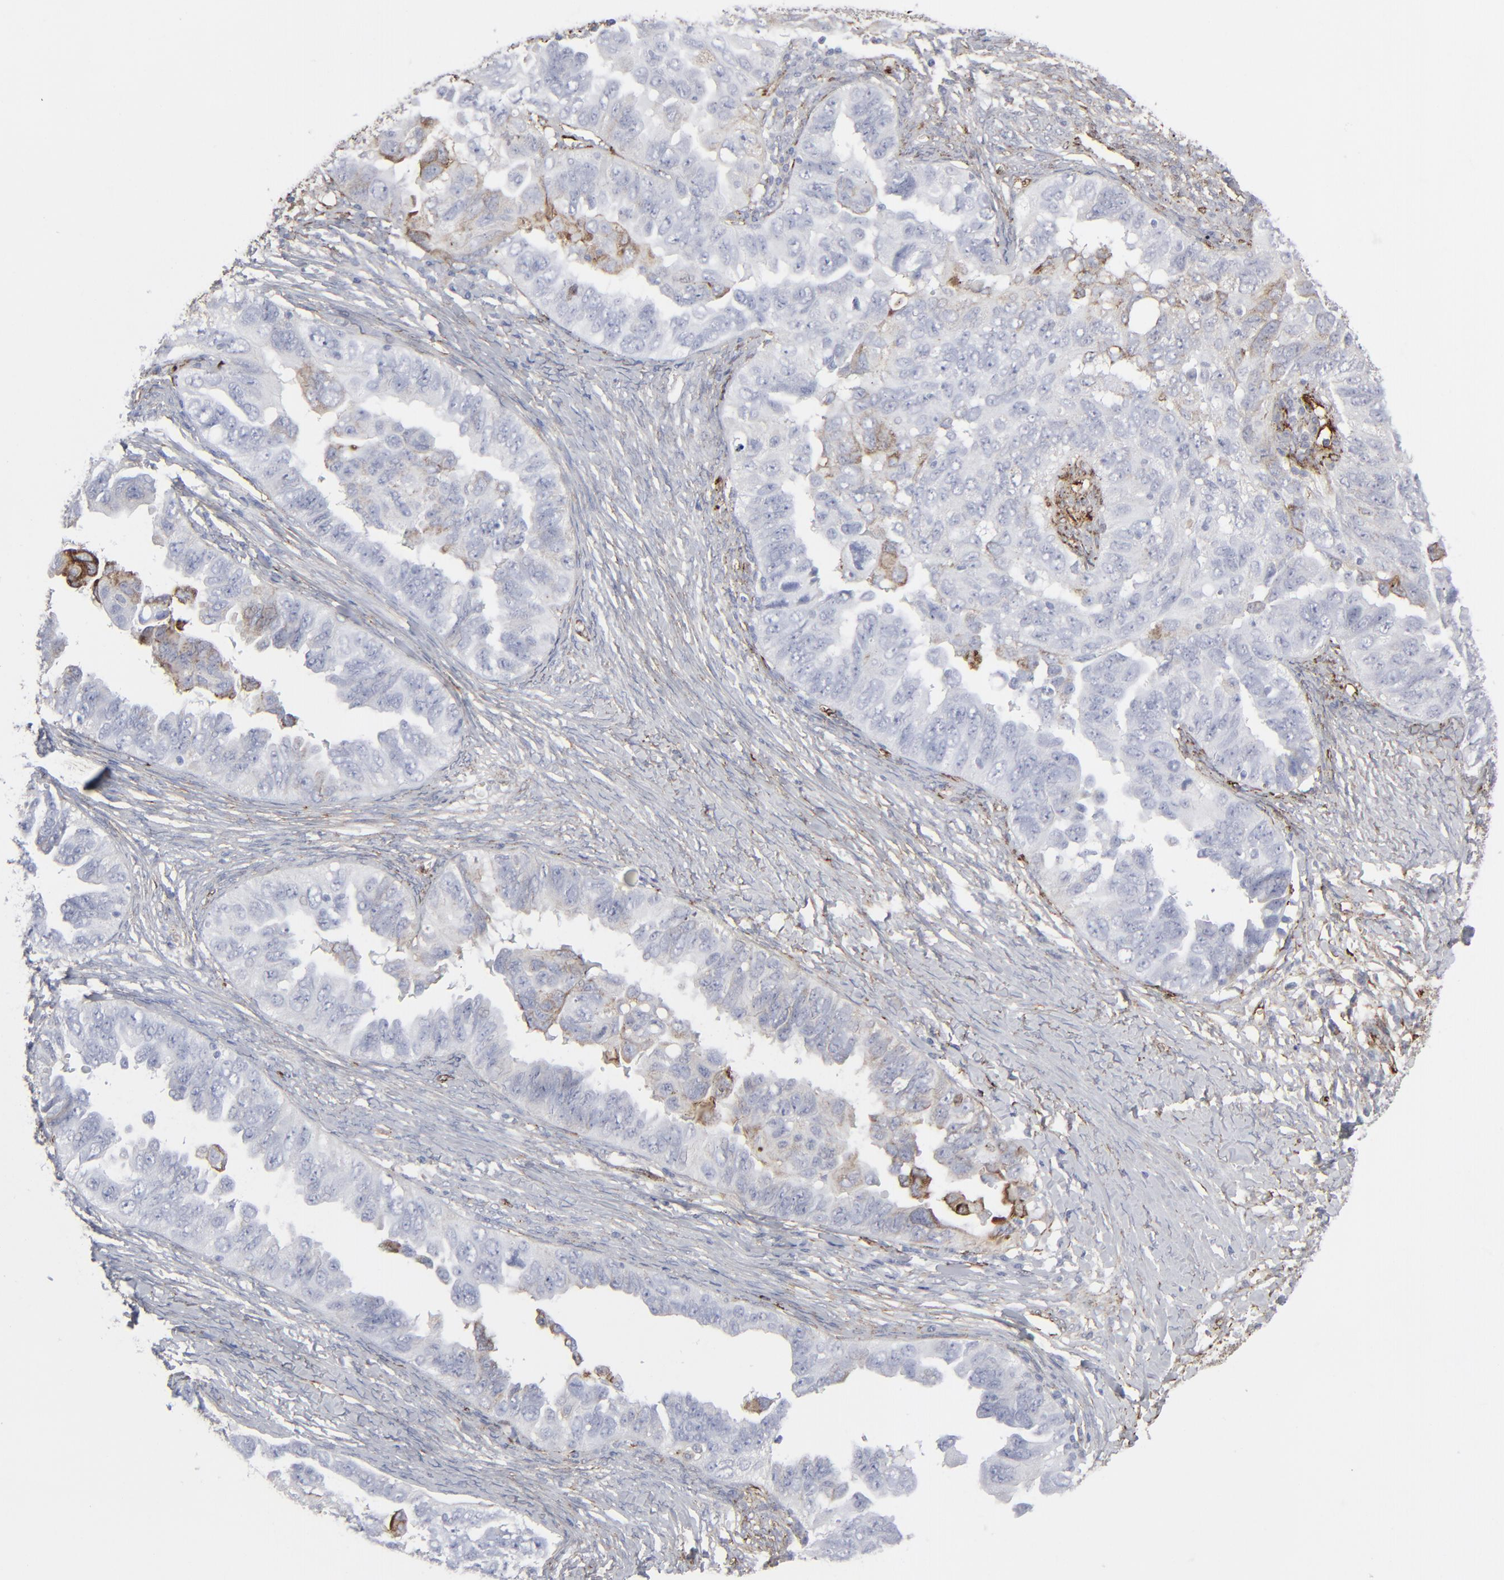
{"staining": {"intensity": "negative", "quantity": "none", "location": "none"}, "tissue": "ovarian cancer", "cell_type": "Tumor cells", "image_type": "cancer", "snomed": [{"axis": "morphology", "description": "Cystadenocarcinoma, serous, NOS"}, {"axis": "topography", "description": "Ovary"}], "caption": "There is no significant positivity in tumor cells of serous cystadenocarcinoma (ovarian).", "gene": "SPARC", "patient": {"sex": "female", "age": 82}}